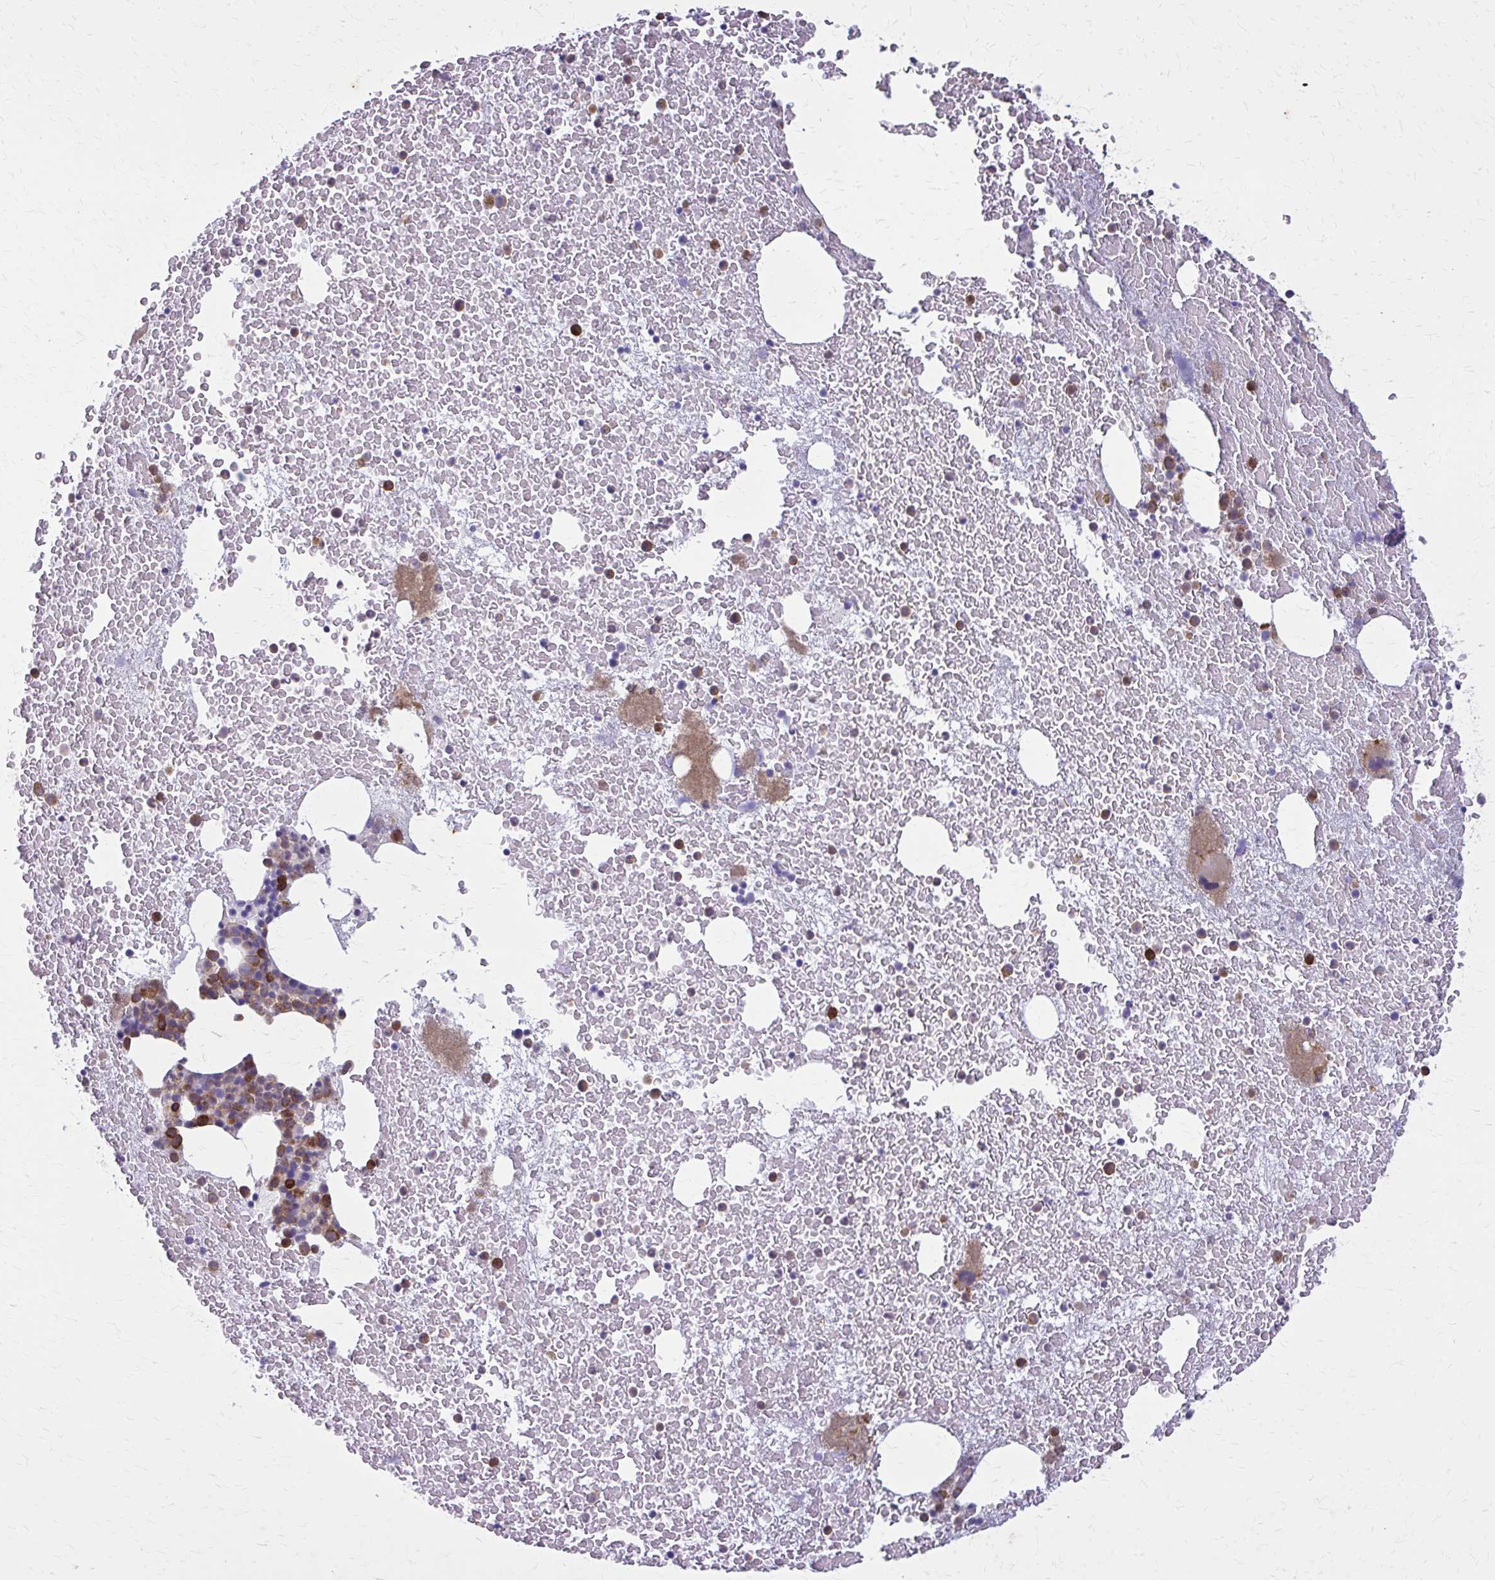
{"staining": {"intensity": "moderate", "quantity": "<25%", "location": "cytoplasmic/membranous"}, "tissue": "bone marrow", "cell_type": "Hematopoietic cells", "image_type": "normal", "snomed": [{"axis": "morphology", "description": "Normal tissue, NOS"}, {"axis": "topography", "description": "Bone marrow"}], "caption": "Normal bone marrow was stained to show a protein in brown. There is low levels of moderate cytoplasmic/membranous positivity in approximately <25% of hematopoietic cells. The staining was performed using DAB (3,3'-diaminobenzidine), with brown indicating positive protein expression. Nuclei are stained blue with hematoxylin.", "gene": "CARD9", "patient": {"sex": "female", "age": 73}}